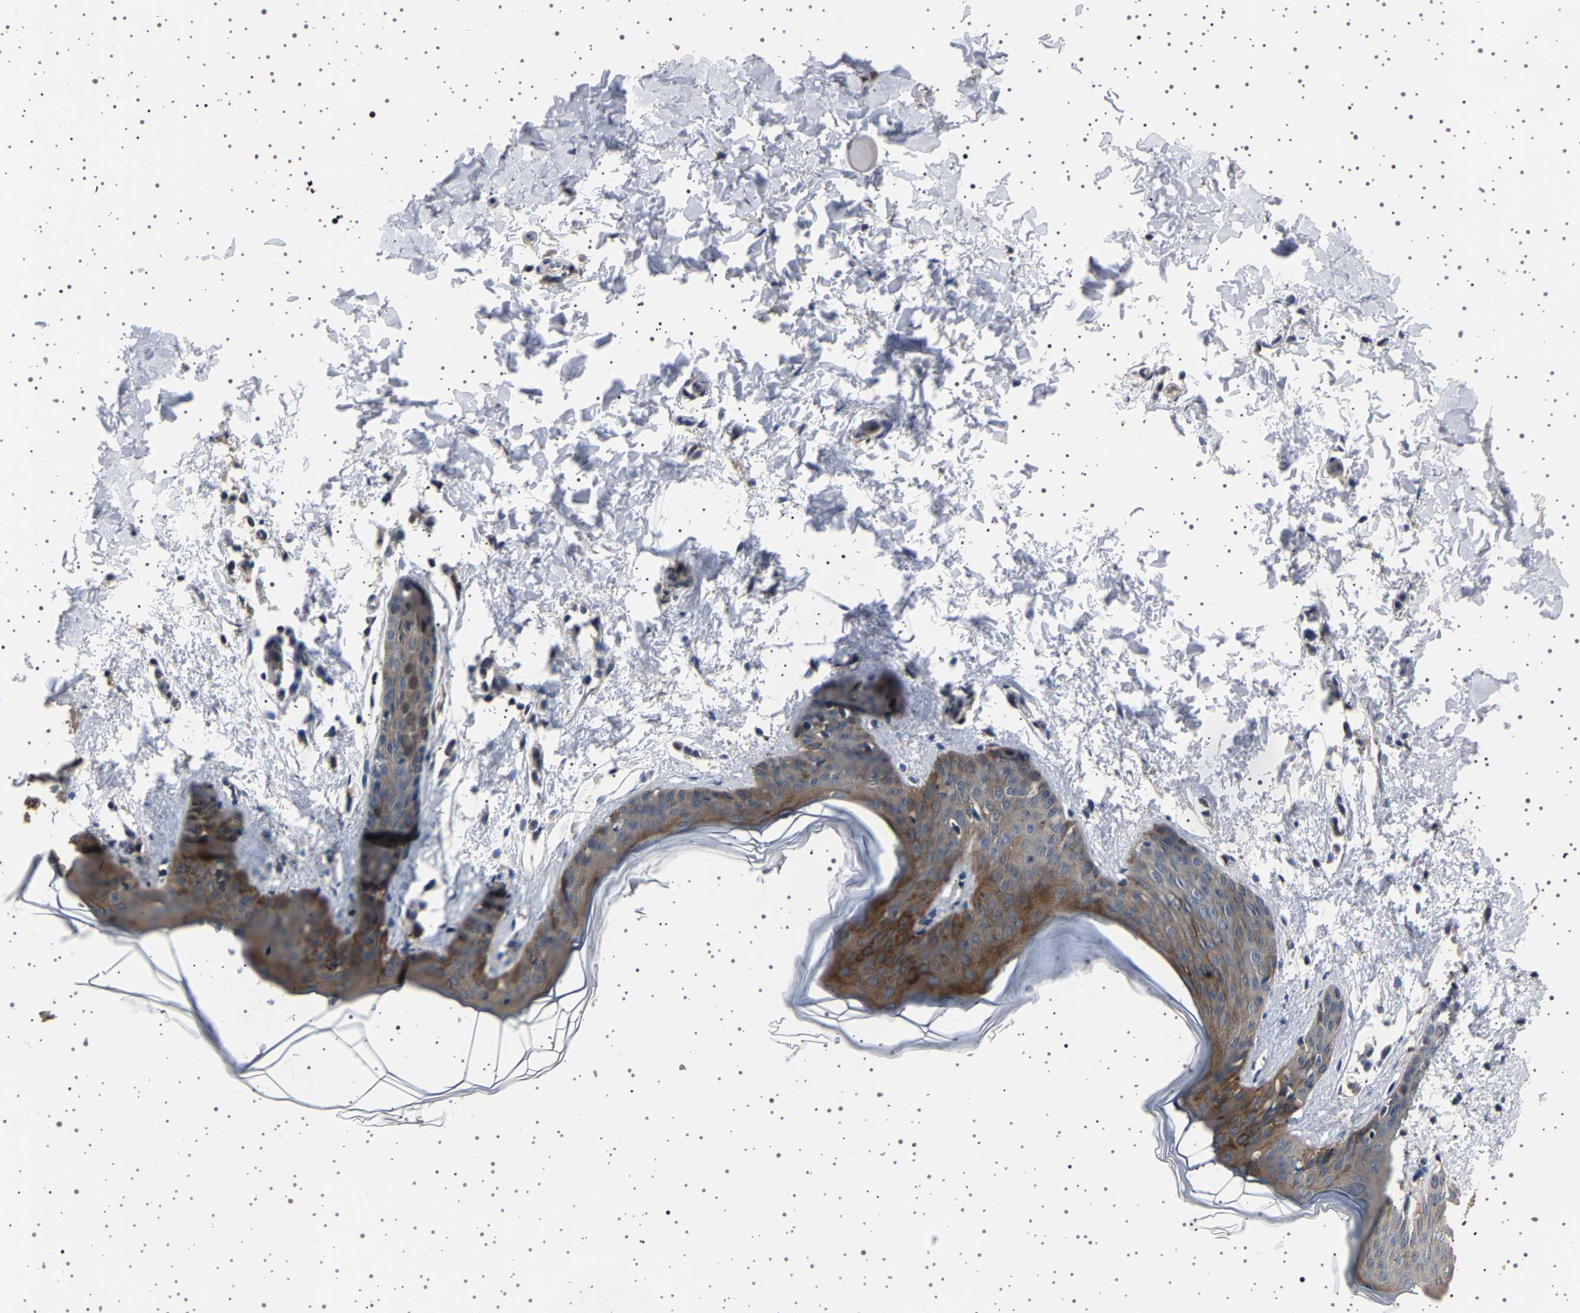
{"staining": {"intensity": "weak", "quantity": ">75%", "location": "cytoplasmic/membranous"}, "tissue": "skin", "cell_type": "Fibroblasts", "image_type": "normal", "snomed": [{"axis": "morphology", "description": "Normal tissue, NOS"}, {"axis": "topography", "description": "Skin"}], "caption": "Immunohistochemistry (IHC) image of benign skin: human skin stained using IHC displays low levels of weak protein expression localized specifically in the cytoplasmic/membranous of fibroblasts, appearing as a cytoplasmic/membranous brown color.", "gene": "NCKAP1", "patient": {"sex": "female", "age": 17}}